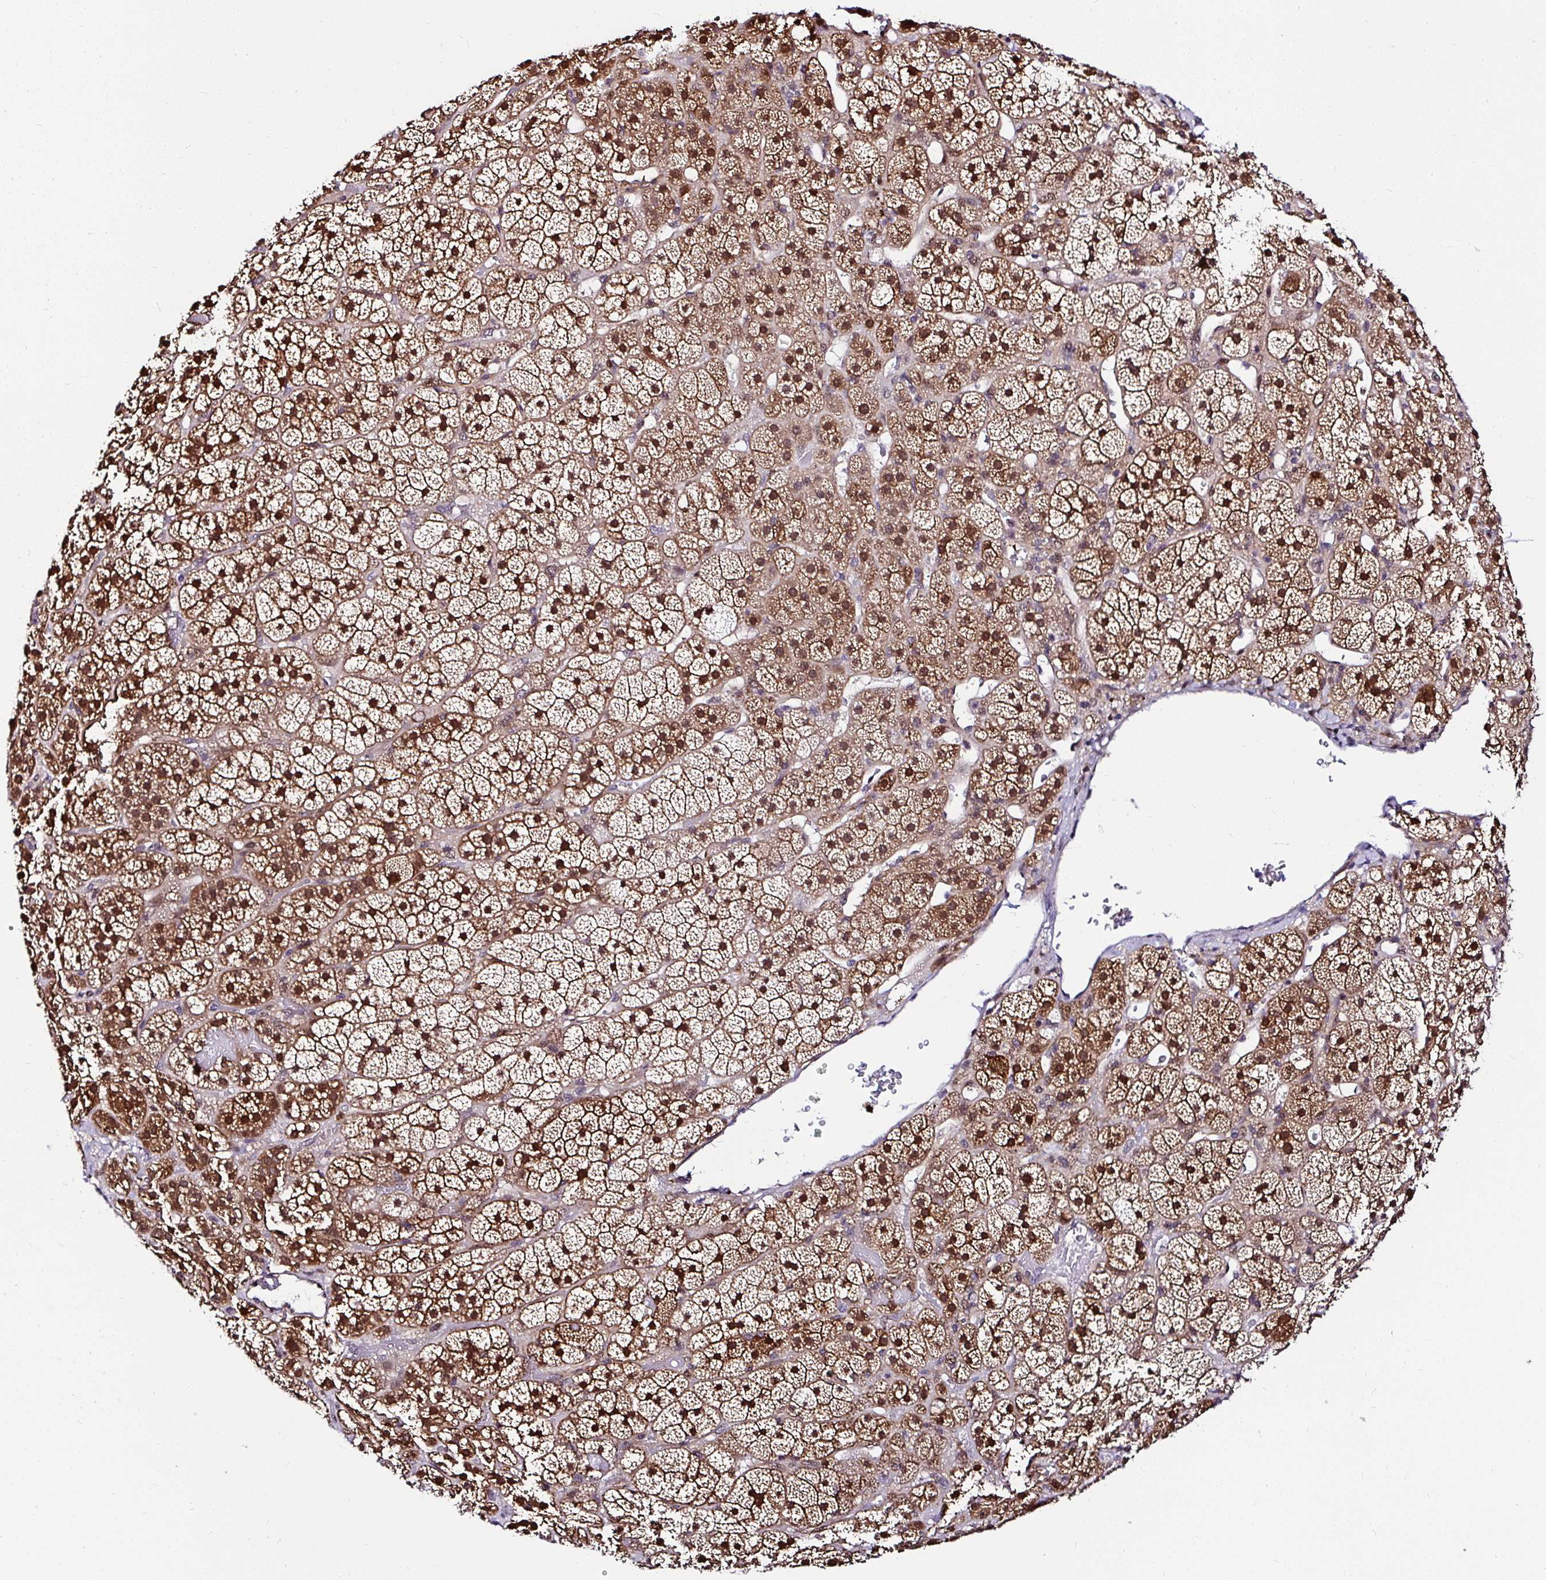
{"staining": {"intensity": "strong", "quantity": ">75%", "location": "cytoplasmic/membranous,nuclear"}, "tissue": "adrenal gland", "cell_type": "Glandular cells", "image_type": "normal", "snomed": [{"axis": "morphology", "description": "Normal tissue, NOS"}, {"axis": "topography", "description": "Adrenal gland"}], "caption": "Immunohistochemical staining of normal adrenal gland exhibits high levels of strong cytoplasmic/membranous,nuclear expression in about >75% of glandular cells. Nuclei are stained in blue.", "gene": "PIN4", "patient": {"sex": "male", "age": 57}}